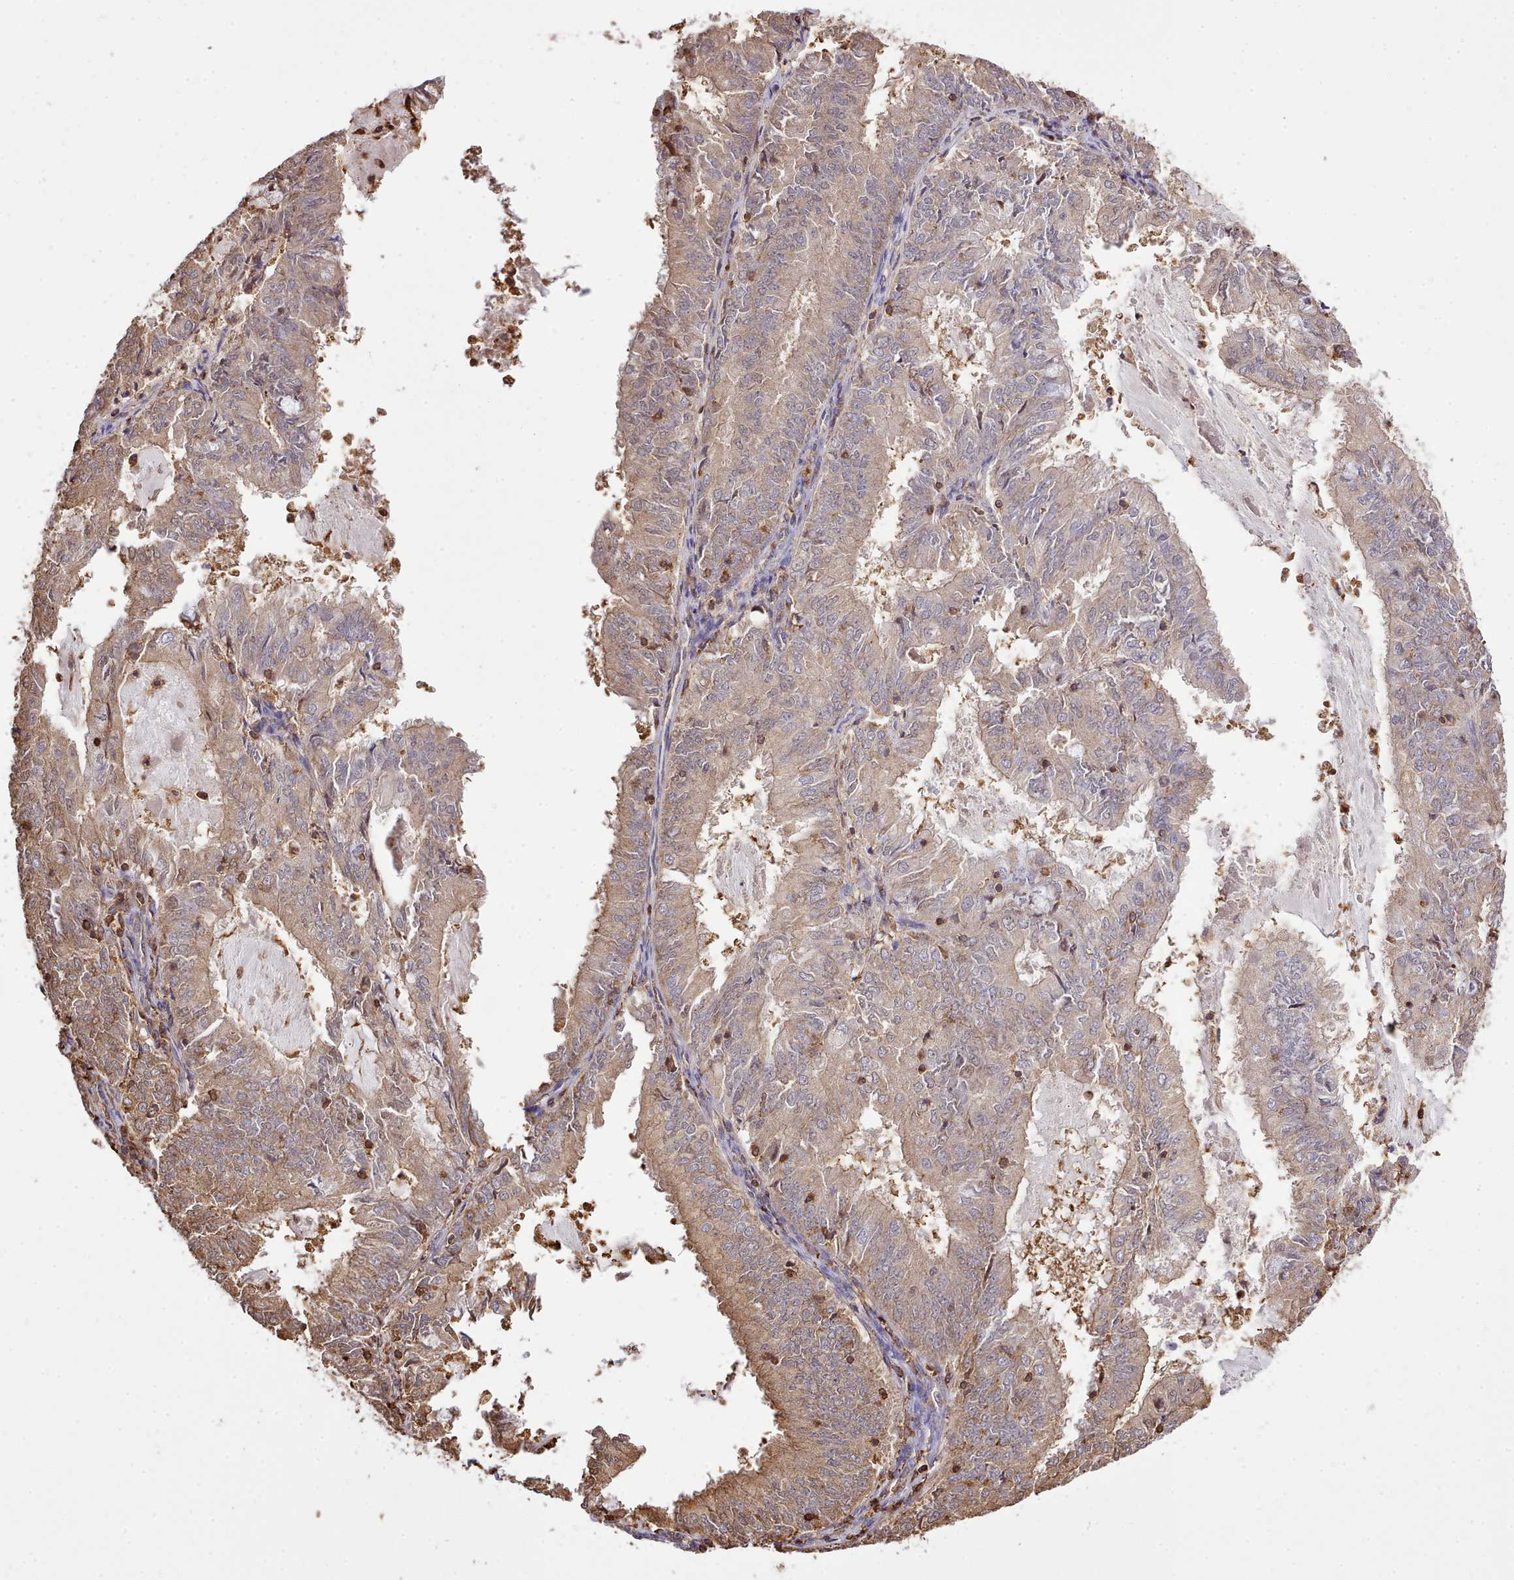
{"staining": {"intensity": "moderate", "quantity": "25%-75%", "location": "cytoplasmic/membranous"}, "tissue": "endometrial cancer", "cell_type": "Tumor cells", "image_type": "cancer", "snomed": [{"axis": "morphology", "description": "Adenocarcinoma, NOS"}, {"axis": "topography", "description": "Endometrium"}], "caption": "This is an image of IHC staining of endometrial adenocarcinoma, which shows moderate staining in the cytoplasmic/membranous of tumor cells.", "gene": "CAPZA1", "patient": {"sex": "female", "age": 57}}